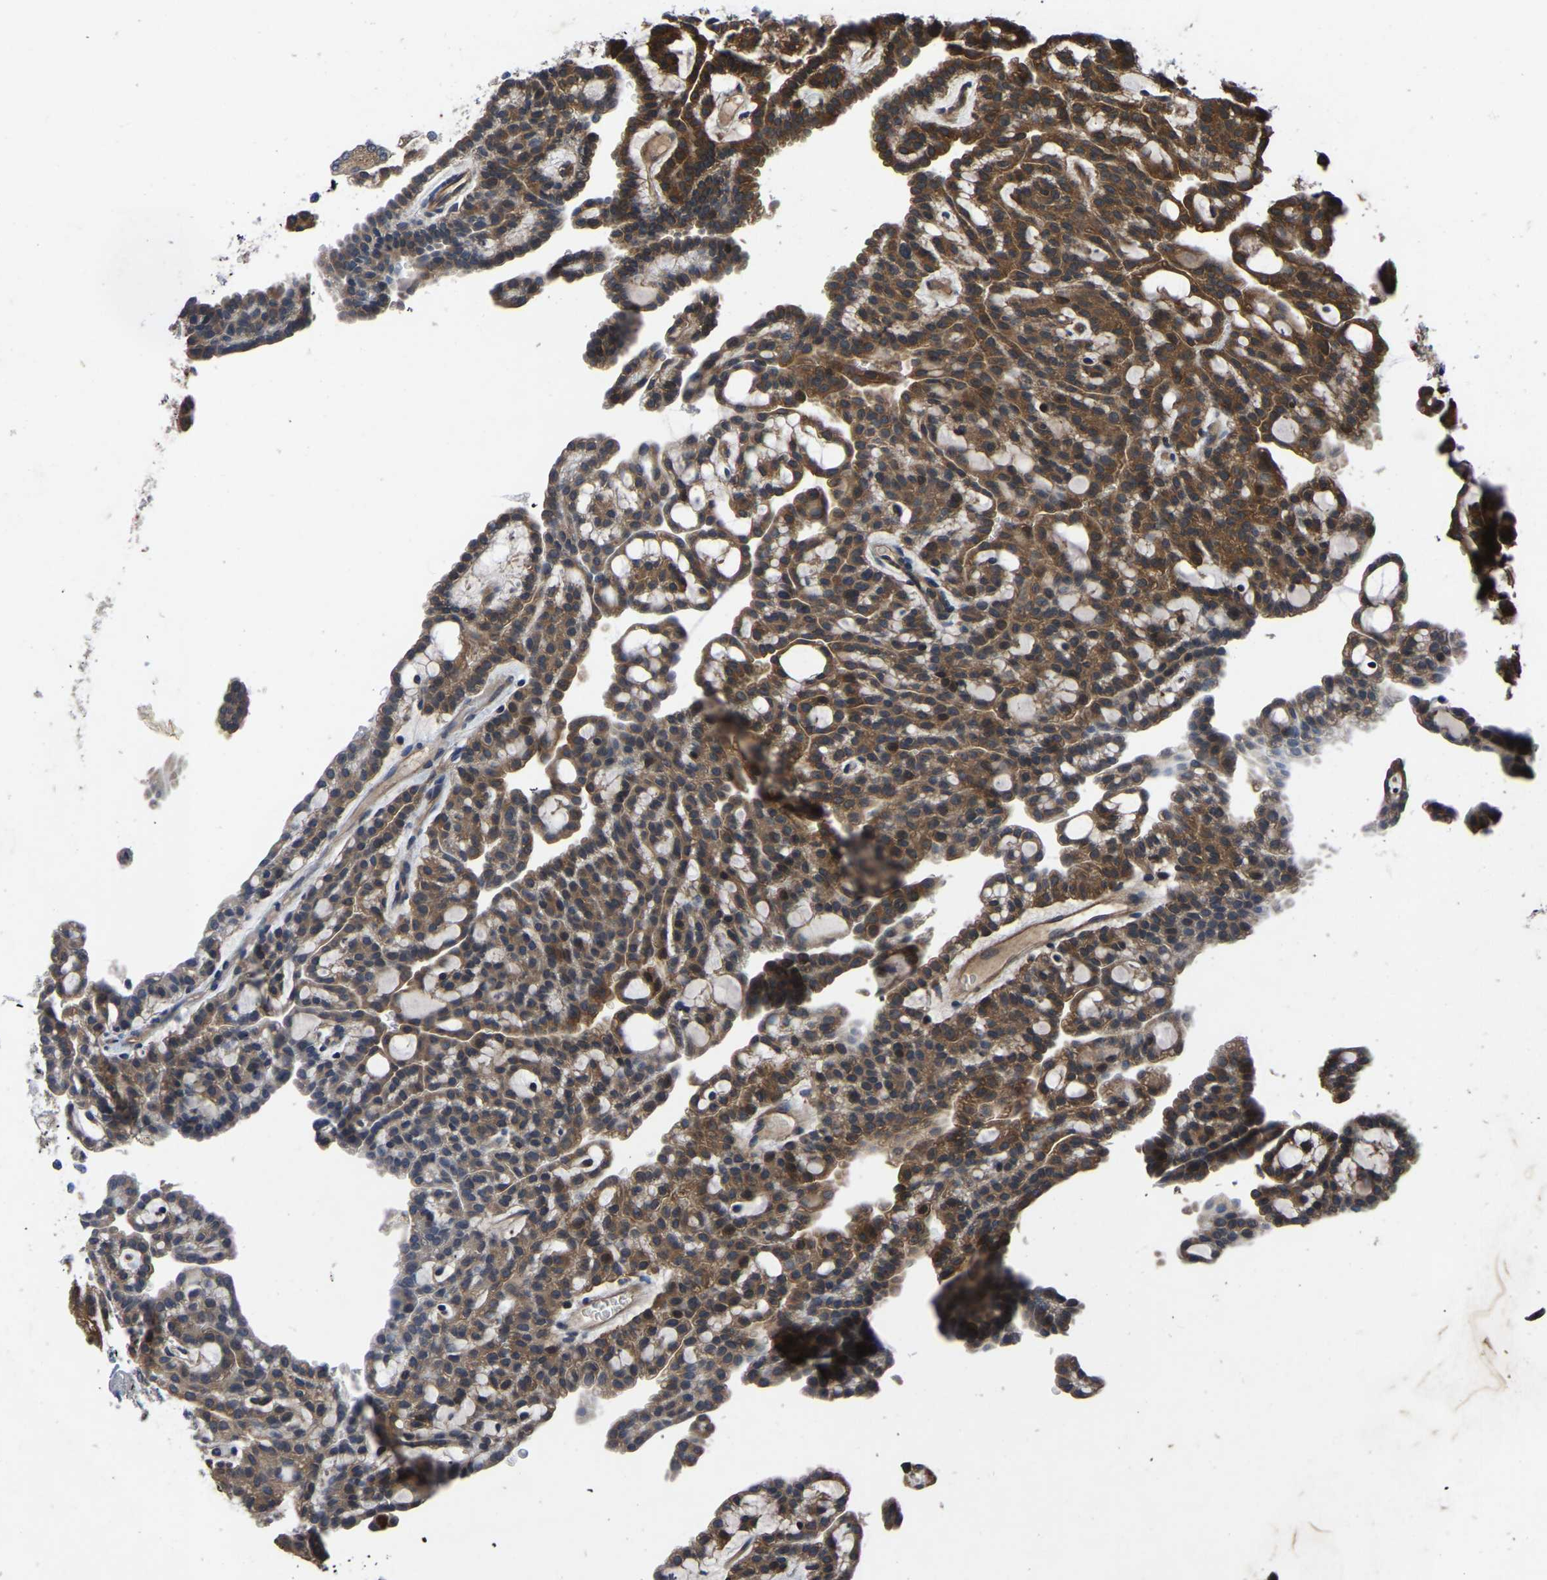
{"staining": {"intensity": "moderate", "quantity": ">75%", "location": "cytoplasmic/membranous"}, "tissue": "renal cancer", "cell_type": "Tumor cells", "image_type": "cancer", "snomed": [{"axis": "morphology", "description": "Adenocarcinoma, NOS"}, {"axis": "topography", "description": "Kidney"}], "caption": "Immunohistochemistry (DAB (3,3'-diaminobenzidine)) staining of human renal adenocarcinoma displays moderate cytoplasmic/membranous protein positivity in approximately >75% of tumor cells. Nuclei are stained in blue.", "gene": "FGD5", "patient": {"sex": "male", "age": 63}}